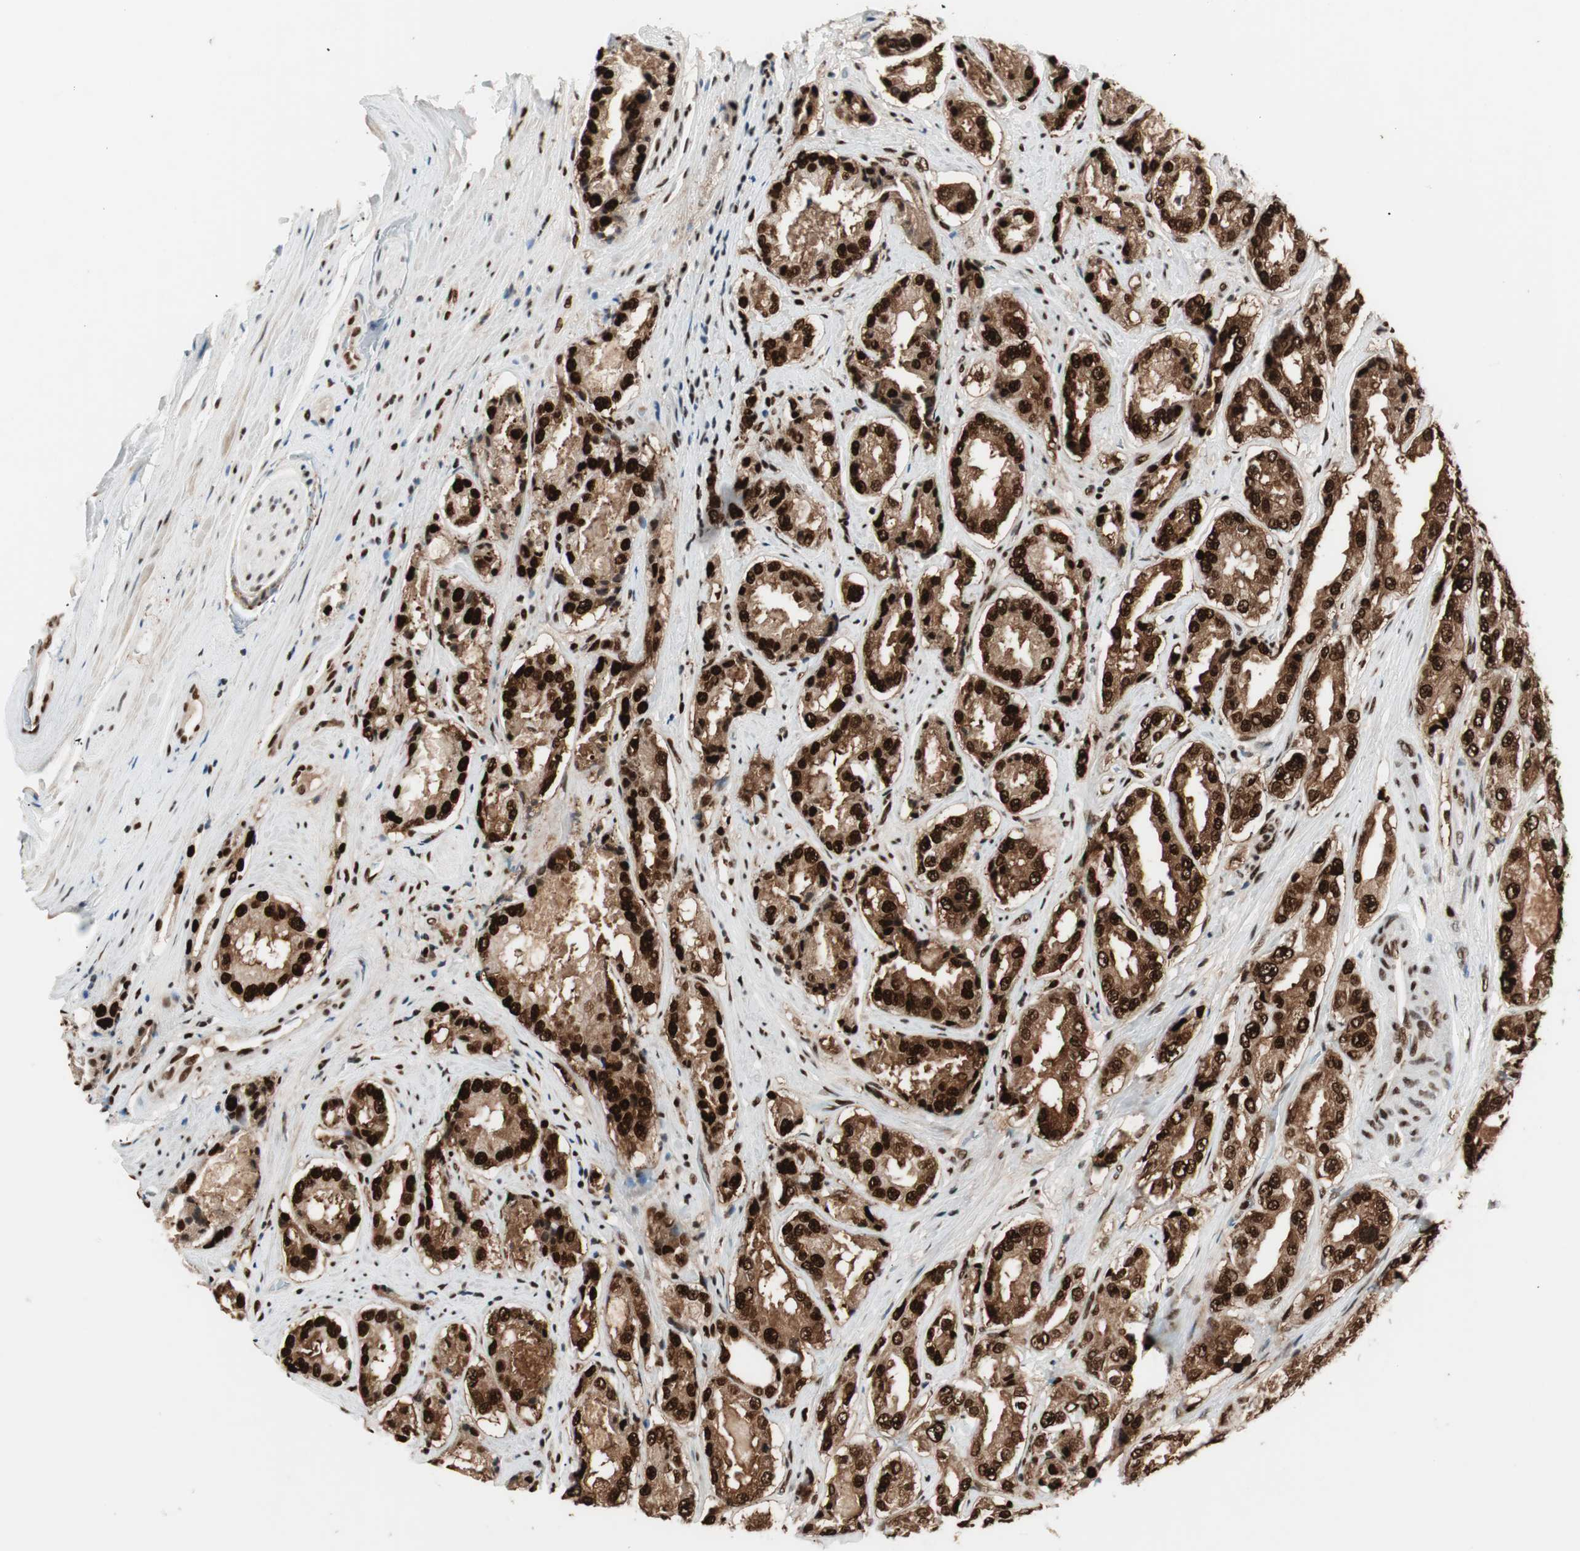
{"staining": {"intensity": "strong", "quantity": ">75%", "location": "cytoplasmic/membranous,nuclear"}, "tissue": "prostate cancer", "cell_type": "Tumor cells", "image_type": "cancer", "snomed": [{"axis": "morphology", "description": "Adenocarcinoma, High grade"}, {"axis": "topography", "description": "Prostate"}], "caption": "Human prostate high-grade adenocarcinoma stained with a brown dye exhibits strong cytoplasmic/membranous and nuclear positive expression in approximately >75% of tumor cells.", "gene": "PSME3", "patient": {"sex": "male", "age": 73}}